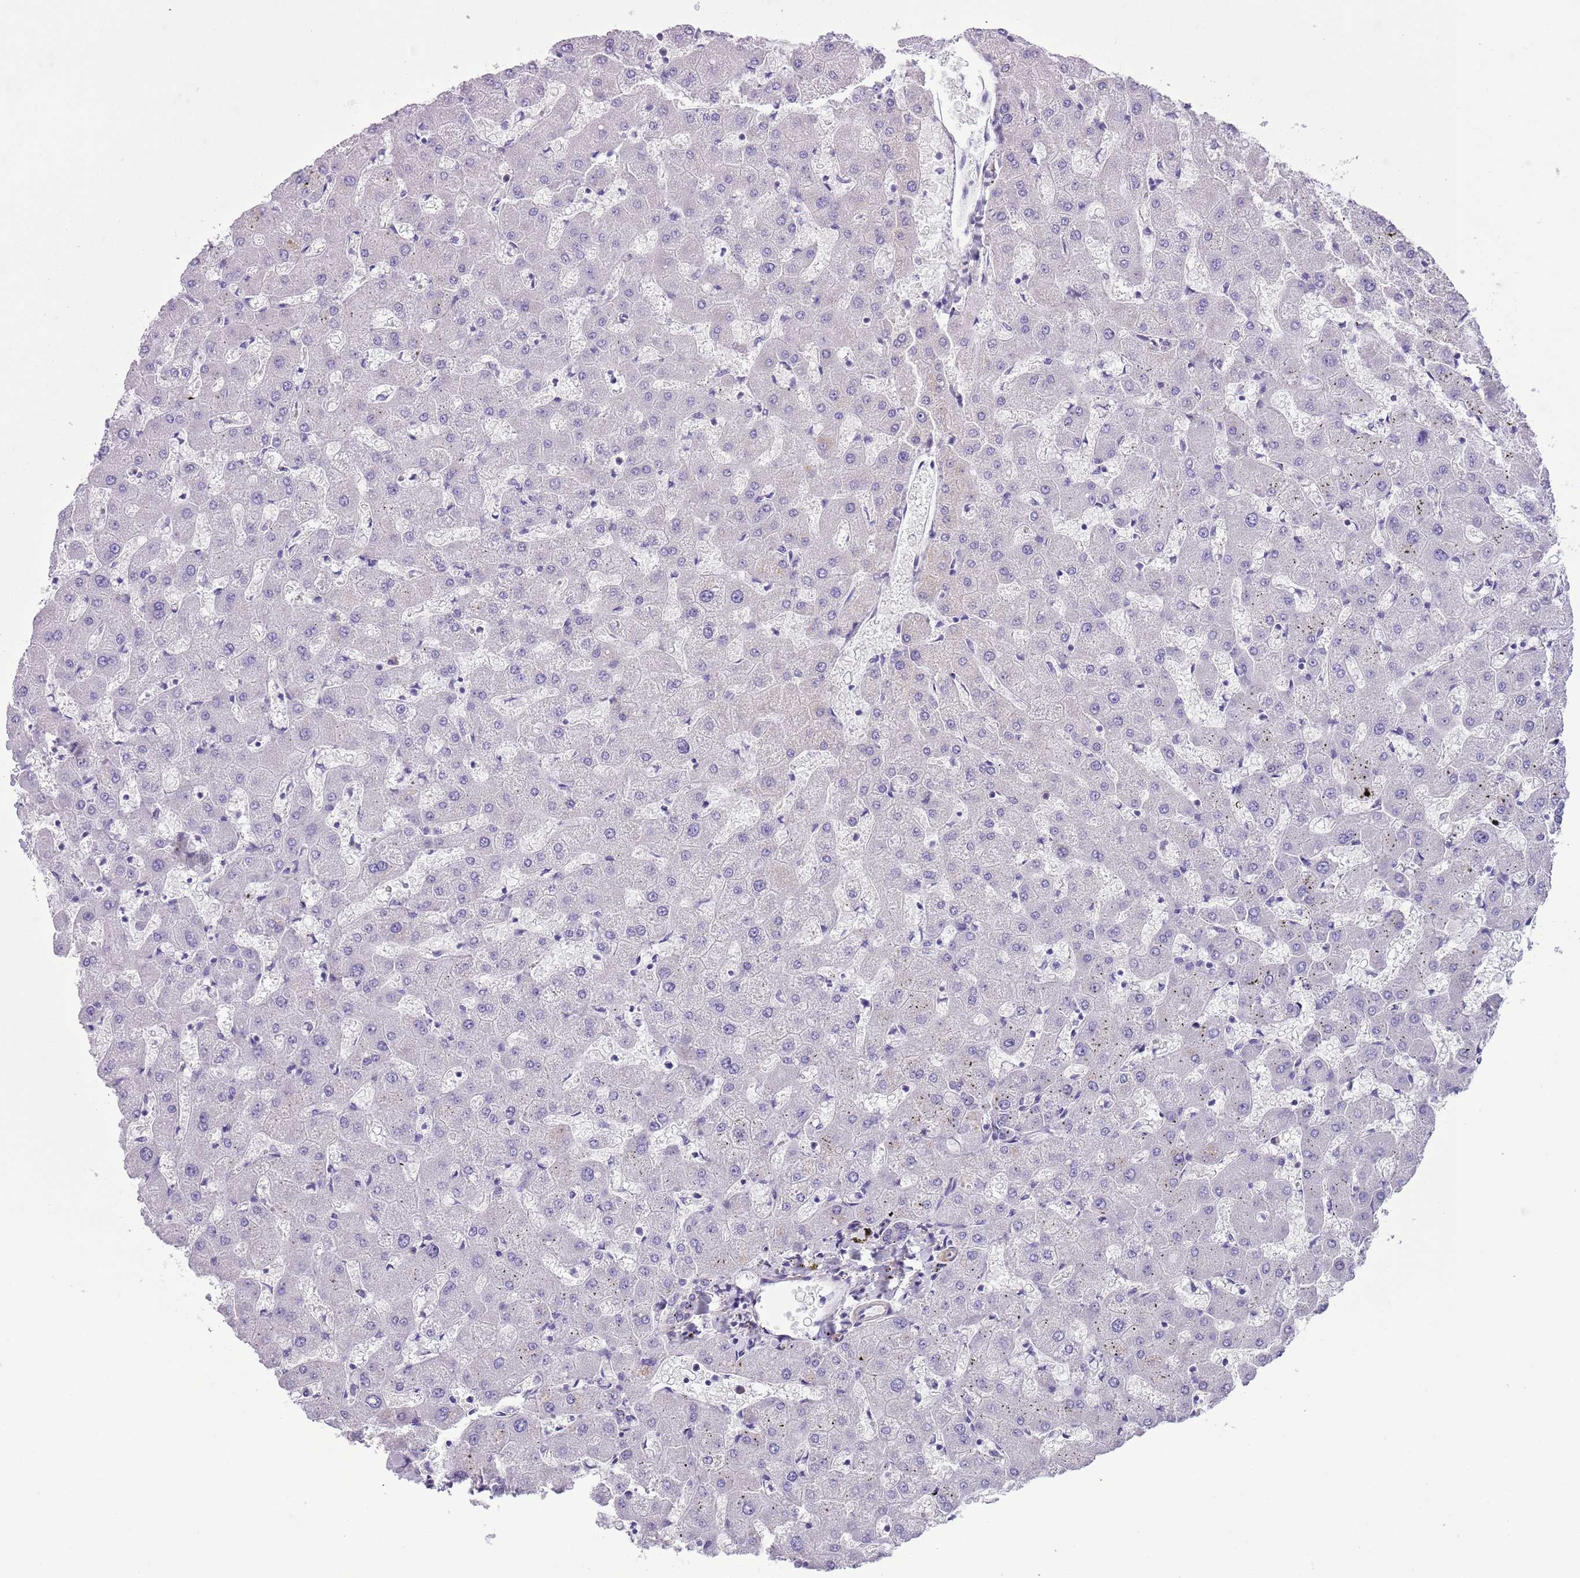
{"staining": {"intensity": "negative", "quantity": "none", "location": "none"}, "tissue": "liver", "cell_type": "Cholangiocytes", "image_type": "normal", "snomed": [{"axis": "morphology", "description": "Normal tissue, NOS"}, {"axis": "topography", "description": "Liver"}], "caption": "The photomicrograph displays no staining of cholangiocytes in normal liver.", "gene": "MRPL32", "patient": {"sex": "female", "age": 63}}